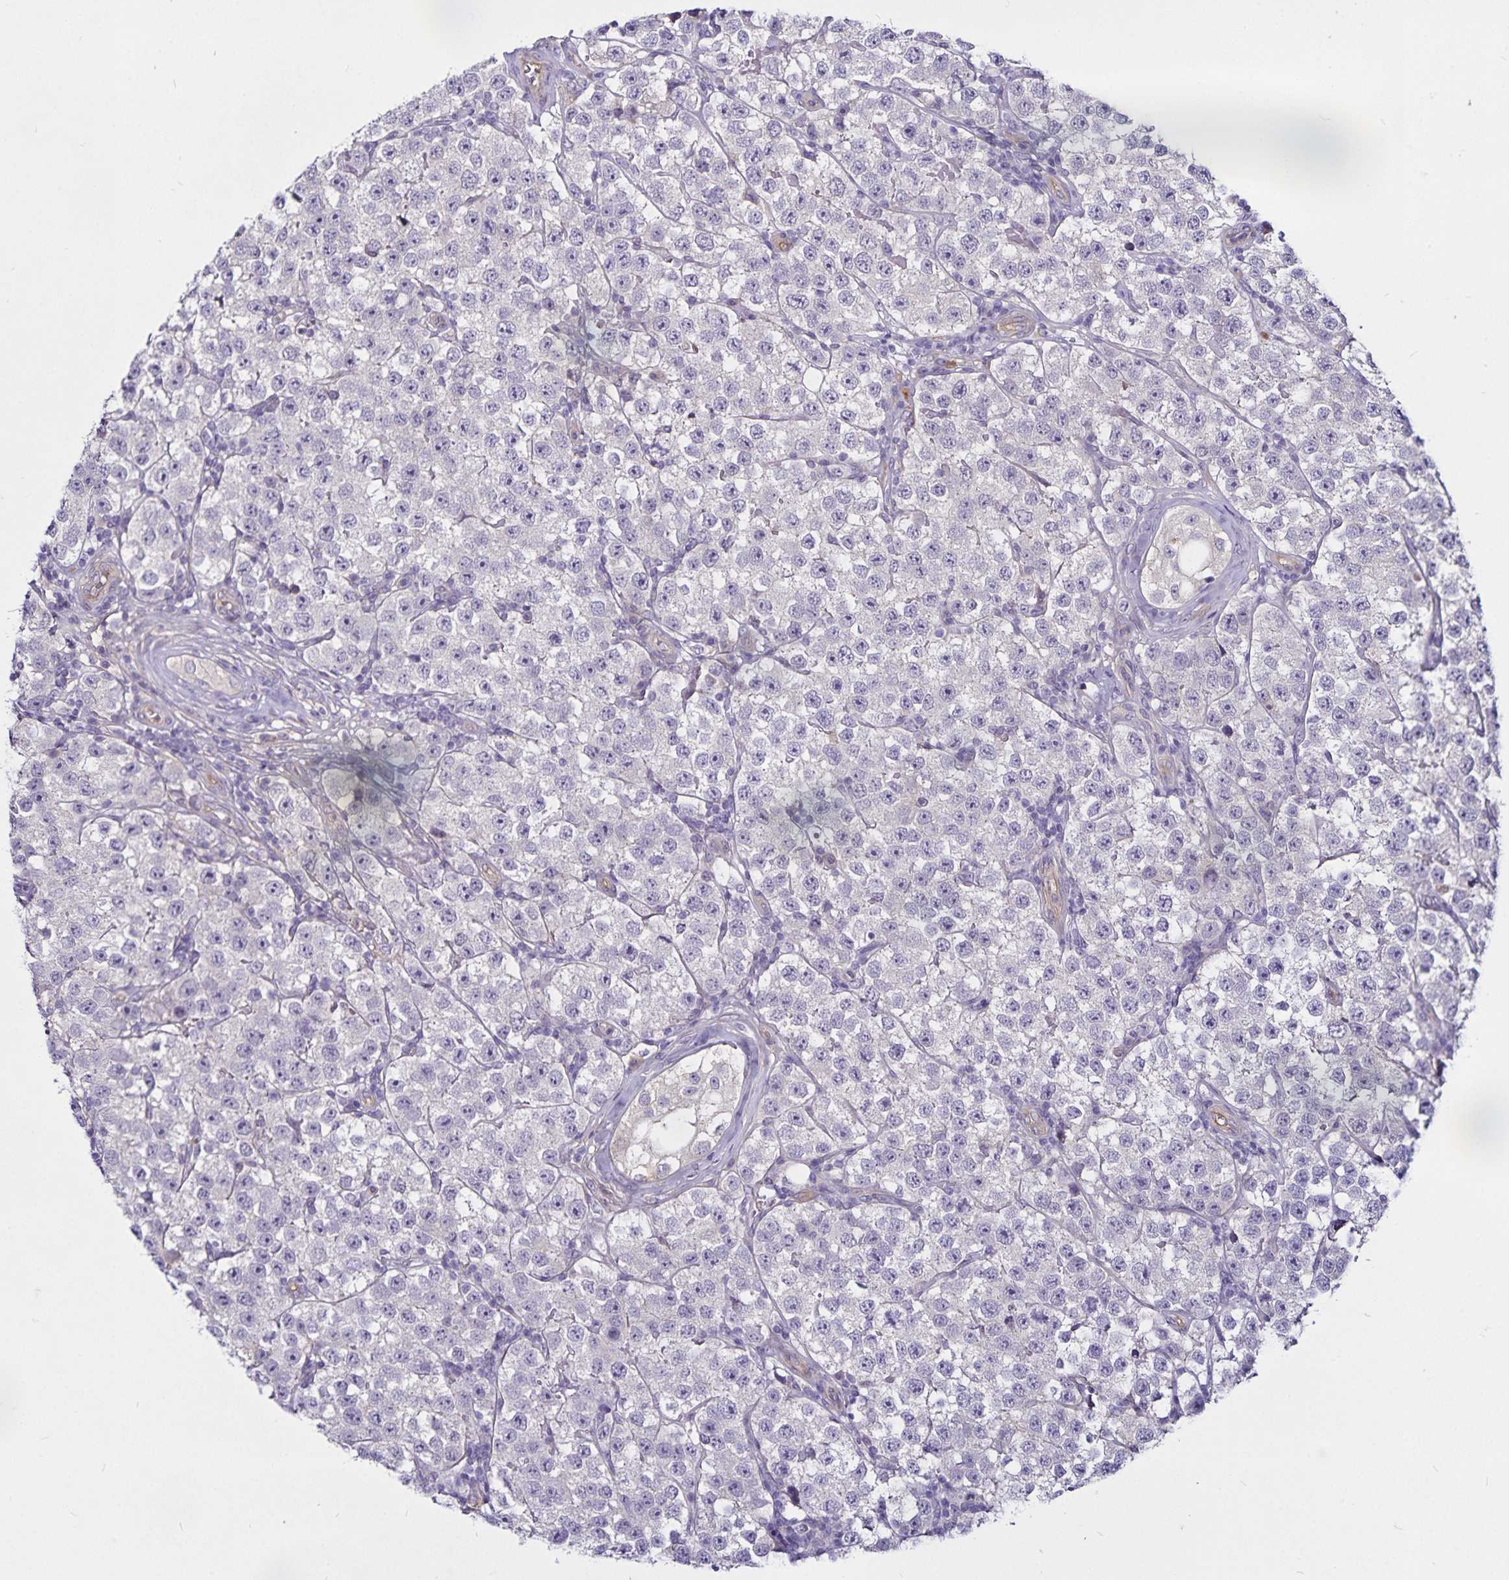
{"staining": {"intensity": "negative", "quantity": "none", "location": "none"}, "tissue": "testis cancer", "cell_type": "Tumor cells", "image_type": "cancer", "snomed": [{"axis": "morphology", "description": "Seminoma, NOS"}, {"axis": "topography", "description": "Testis"}], "caption": "Tumor cells show no significant positivity in testis seminoma. Brightfield microscopy of immunohistochemistry stained with DAB (brown) and hematoxylin (blue), captured at high magnification.", "gene": "GNG12", "patient": {"sex": "male", "age": 34}}